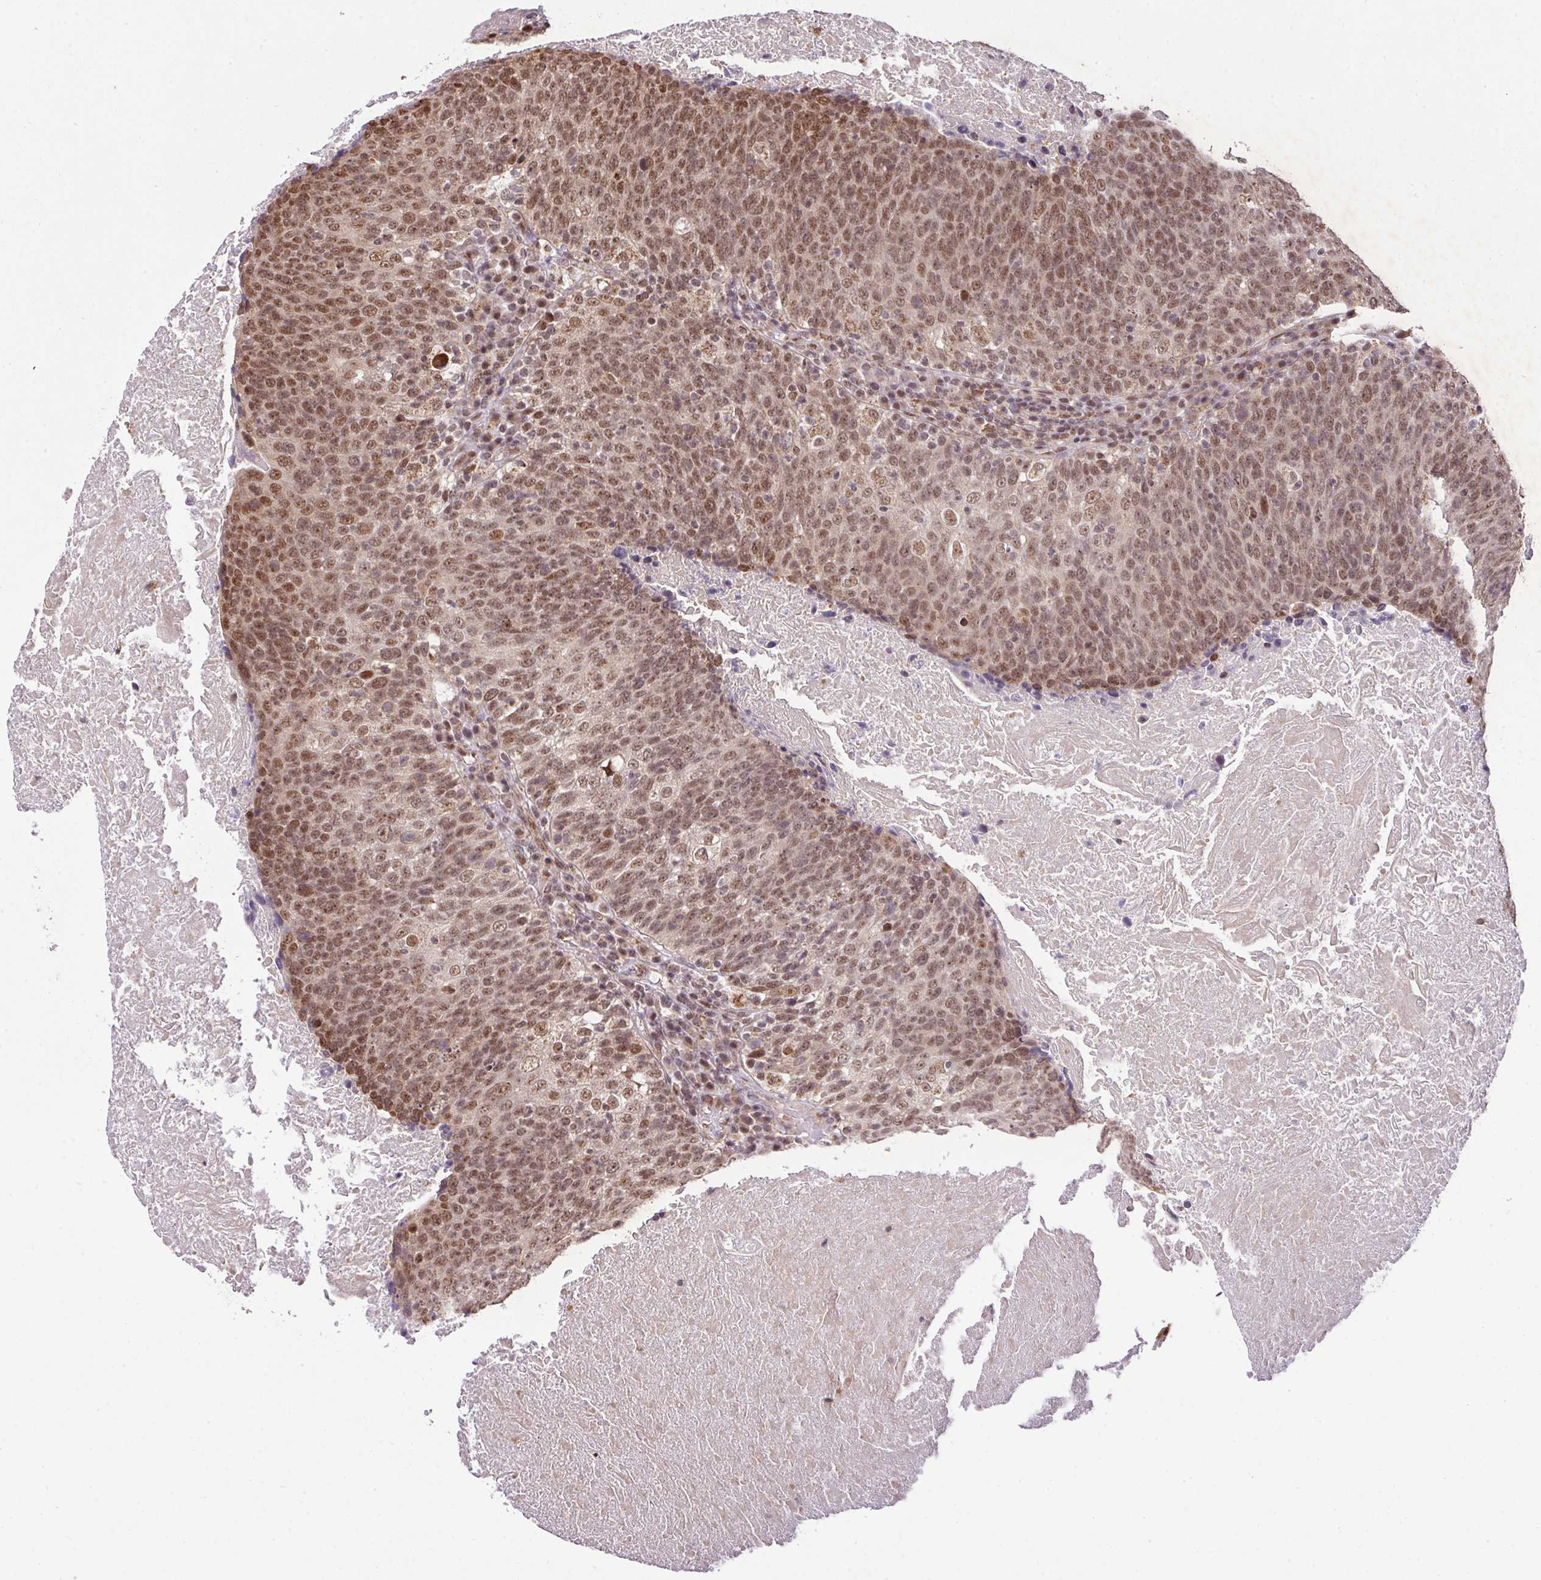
{"staining": {"intensity": "moderate", "quantity": ">75%", "location": "nuclear"}, "tissue": "head and neck cancer", "cell_type": "Tumor cells", "image_type": "cancer", "snomed": [{"axis": "morphology", "description": "Squamous cell carcinoma, NOS"}, {"axis": "morphology", "description": "Squamous cell carcinoma, metastatic, NOS"}, {"axis": "topography", "description": "Lymph node"}, {"axis": "topography", "description": "Head-Neck"}], "caption": "IHC histopathology image of human head and neck cancer (metastatic squamous cell carcinoma) stained for a protein (brown), which displays medium levels of moderate nuclear positivity in about >75% of tumor cells.", "gene": "PLK1", "patient": {"sex": "male", "age": 62}}